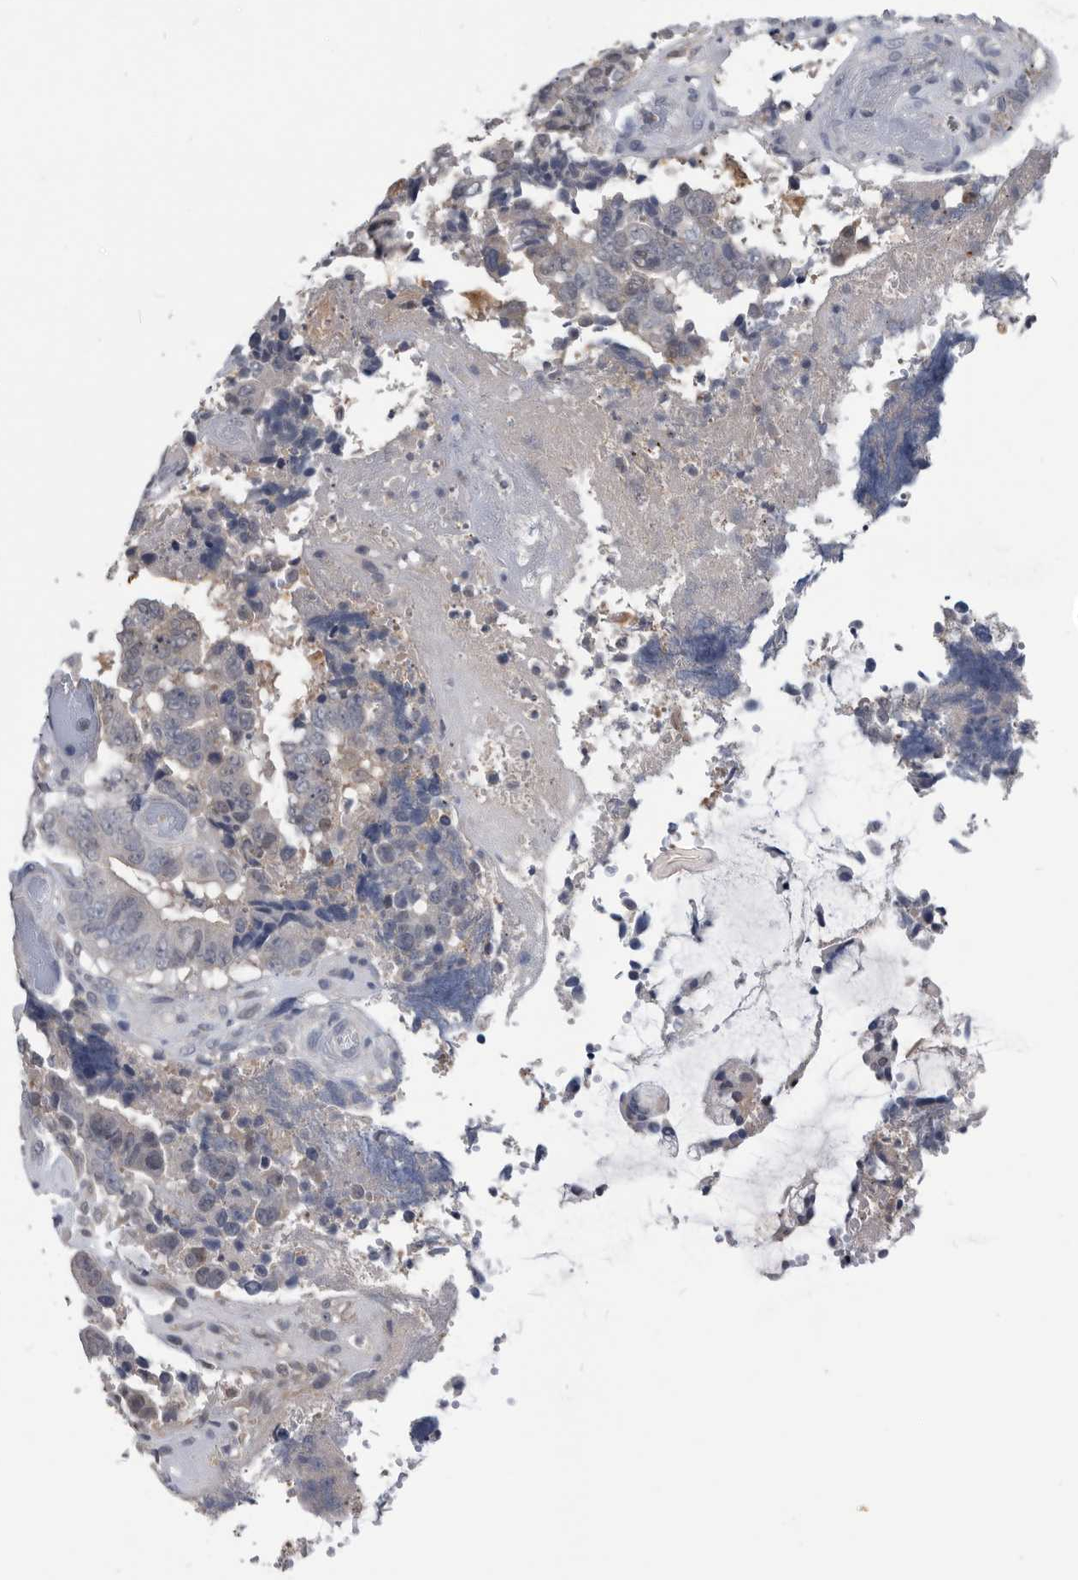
{"staining": {"intensity": "negative", "quantity": "none", "location": "none"}, "tissue": "colorectal cancer", "cell_type": "Tumor cells", "image_type": "cancer", "snomed": [{"axis": "morphology", "description": "Adenocarcinoma, NOS"}, {"axis": "topography", "description": "Rectum"}], "caption": "The immunohistochemistry (IHC) photomicrograph has no significant positivity in tumor cells of adenocarcinoma (colorectal) tissue.", "gene": "PDXK", "patient": {"sex": "male", "age": 72}}